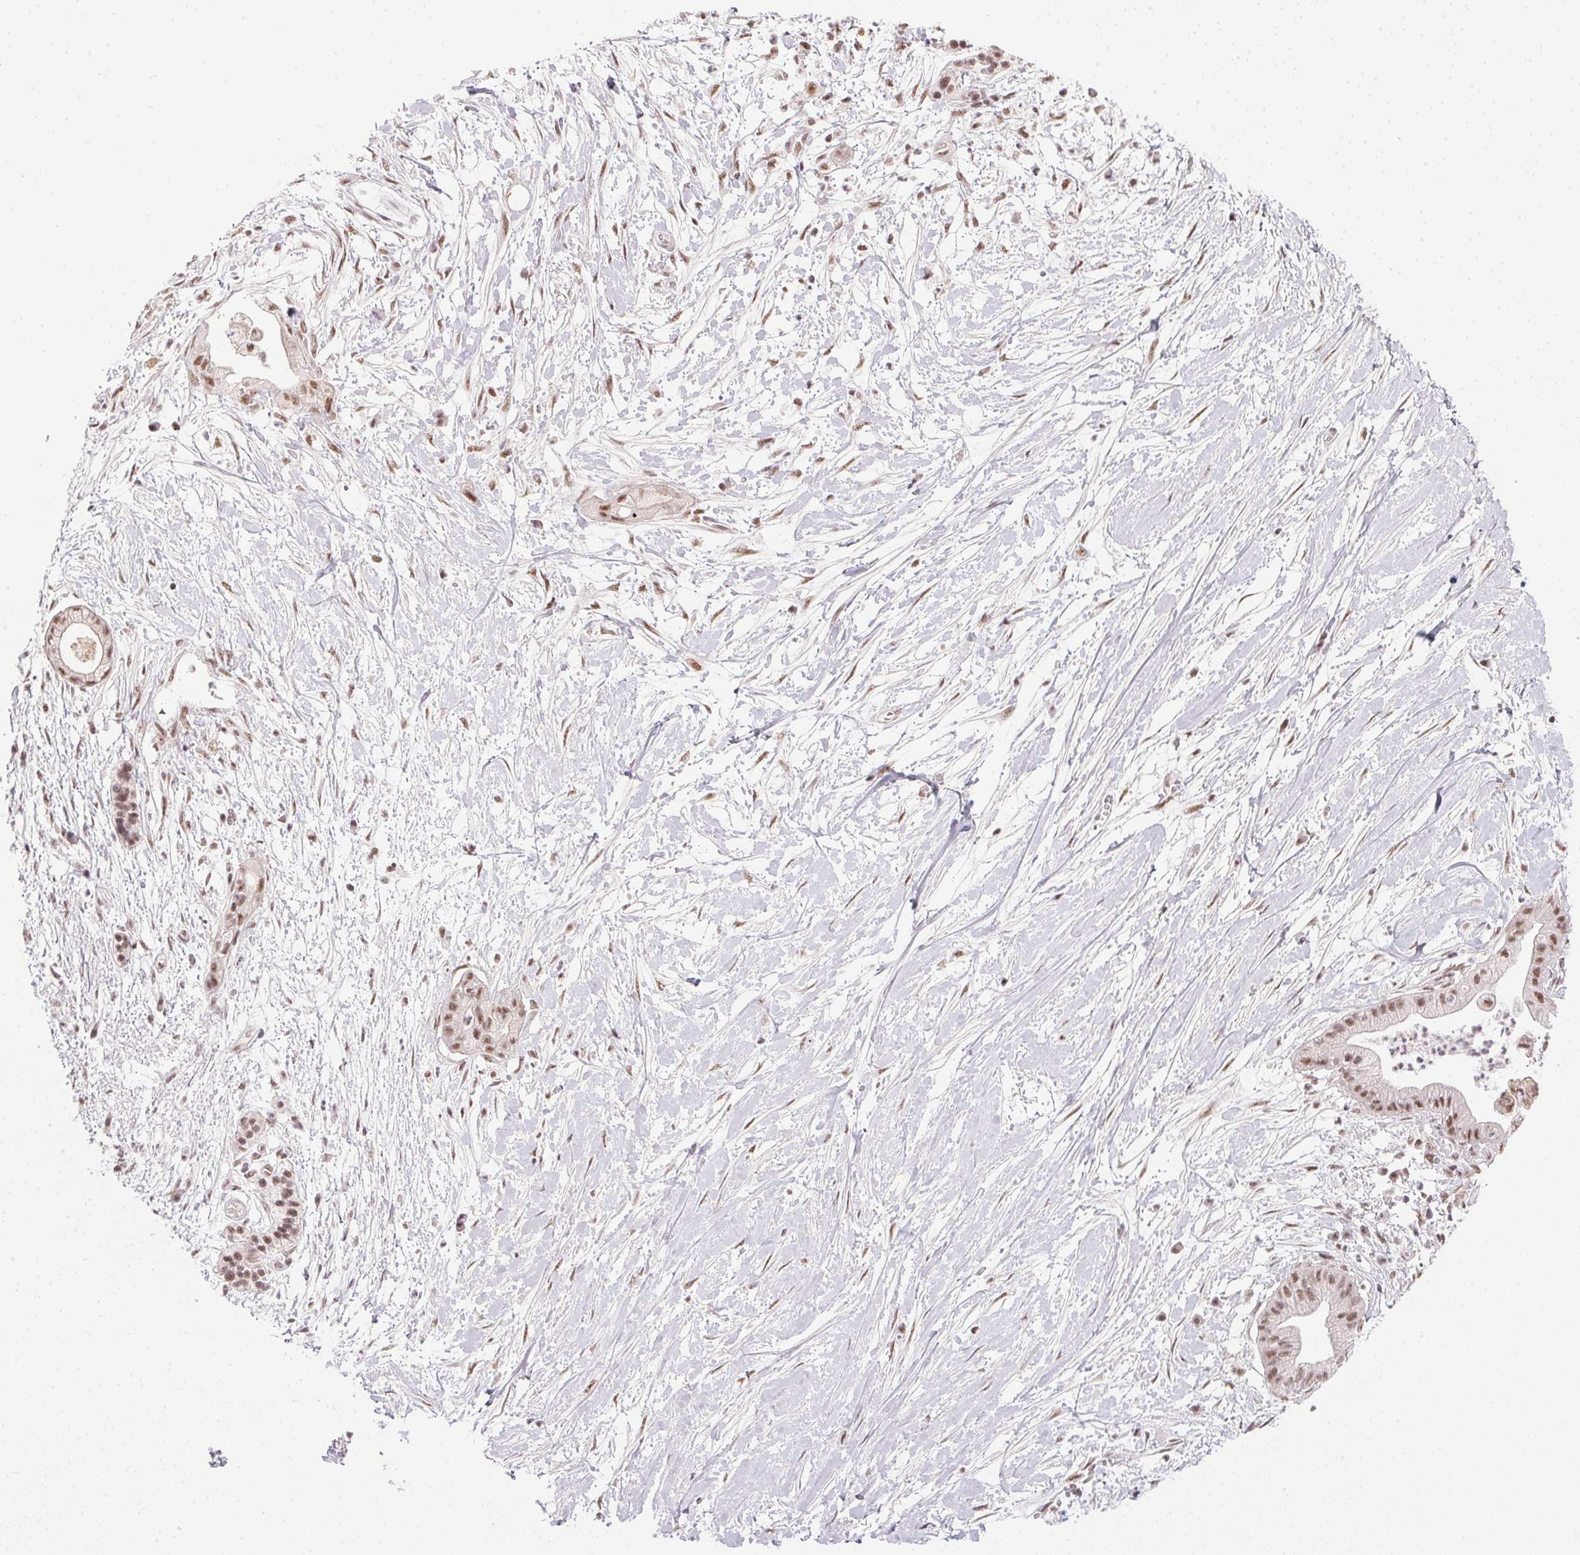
{"staining": {"intensity": "moderate", "quantity": ">75%", "location": "nuclear"}, "tissue": "pancreatic cancer", "cell_type": "Tumor cells", "image_type": "cancer", "snomed": [{"axis": "morphology", "description": "Normal tissue, NOS"}, {"axis": "morphology", "description": "Adenocarcinoma, NOS"}, {"axis": "topography", "description": "Lymph node"}, {"axis": "topography", "description": "Pancreas"}], "caption": "Human pancreatic cancer (adenocarcinoma) stained with a protein marker displays moderate staining in tumor cells.", "gene": "SRSF7", "patient": {"sex": "female", "age": 58}}